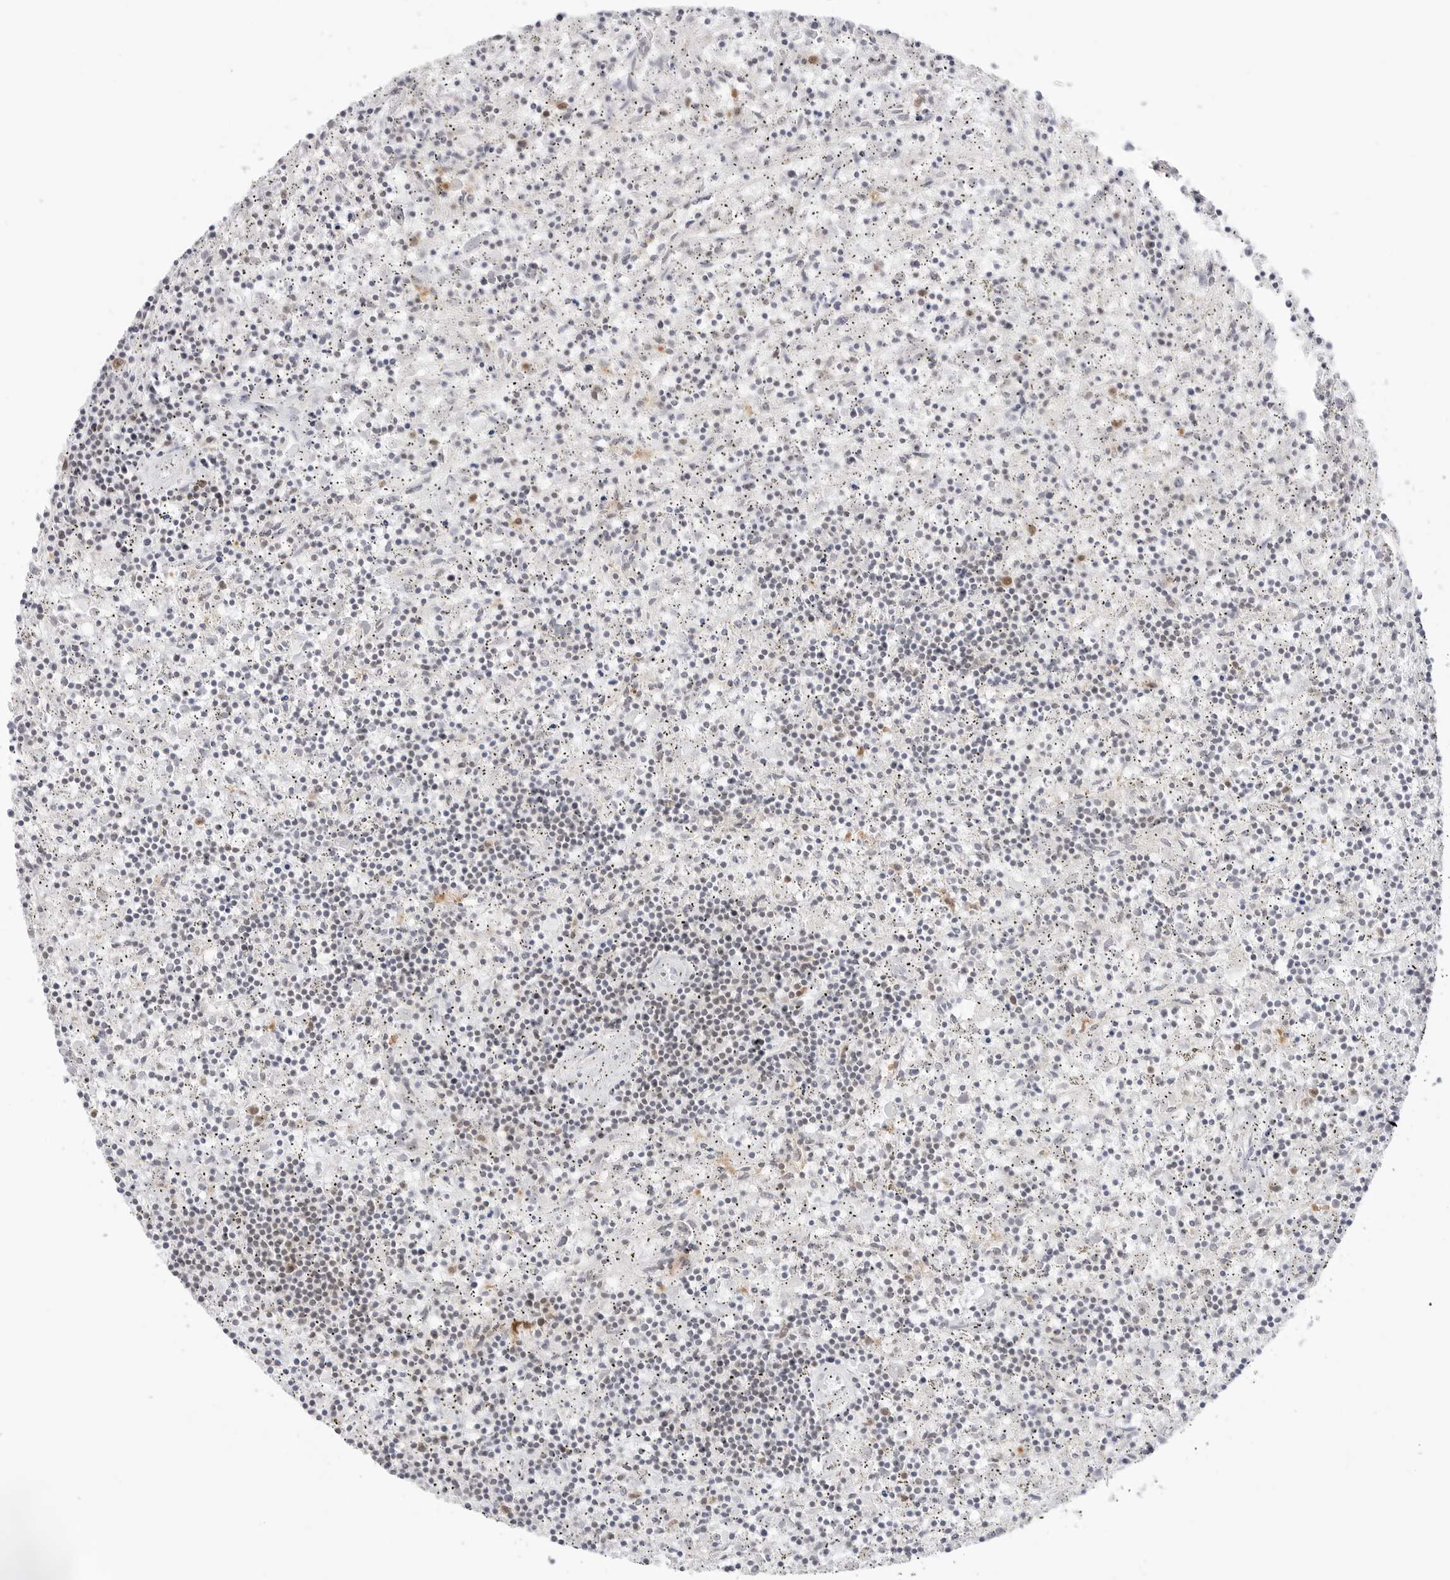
{"staining": {"intensity": "negative", "quantity": "none", "location": "none"}, "tissue": "lymphoma", "cell_type": "Tumor cells", "image_type": "cancer", "snomed": [{"axis": "morphology", "description": "Malignant lymphoma, non-Hodgkin's type, Low grade"}, {"axis": "topography", "description": "Spleen"}], "caption": "The micrograph exhibits no significant expression in tumor cells of low-grade malignant lymphoma, non-Hodgkin's type.", "gene": "NUDC", "patient": {"sex": "male", "age": 76}}